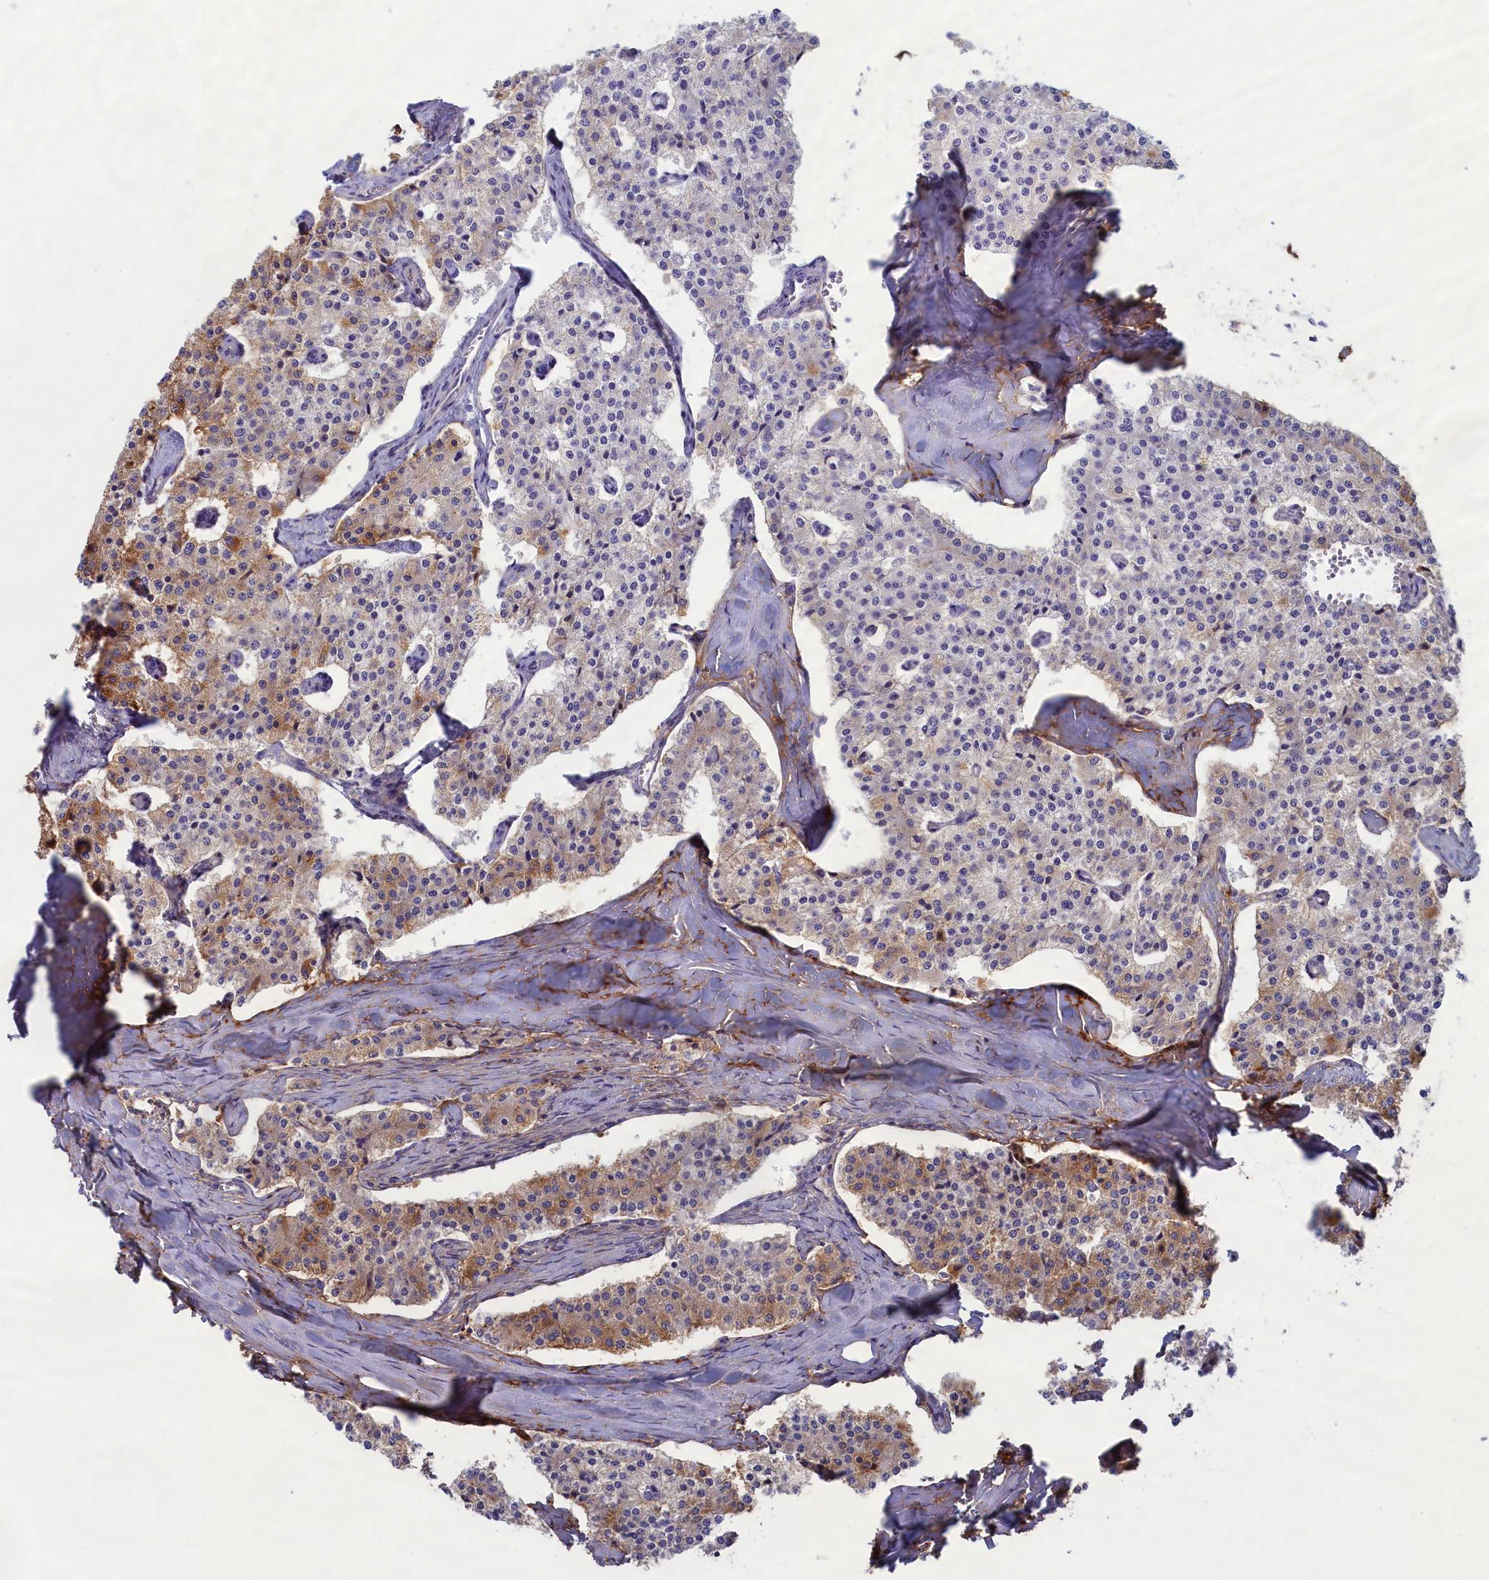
{"staining": {"intensity": "moderate", "quantity": "<25%", "location": "cytoplasmic/membranous"}, "tissue": "carcinoid", "cell_type": "Tumor cells", "image_type": "cancer", "snomed": [{"axis": "morphology", "description": "Carcinoid, malignant, NOS"}, {"axis": "topography", "description": "Colon"}], "caption": "Carcinoid stained for a protein shows moderate cytoplasmic/membranous positivity in tumor cells.", "gene": "MPV17L2", "patient": {"sex": "female", "age": 52}}